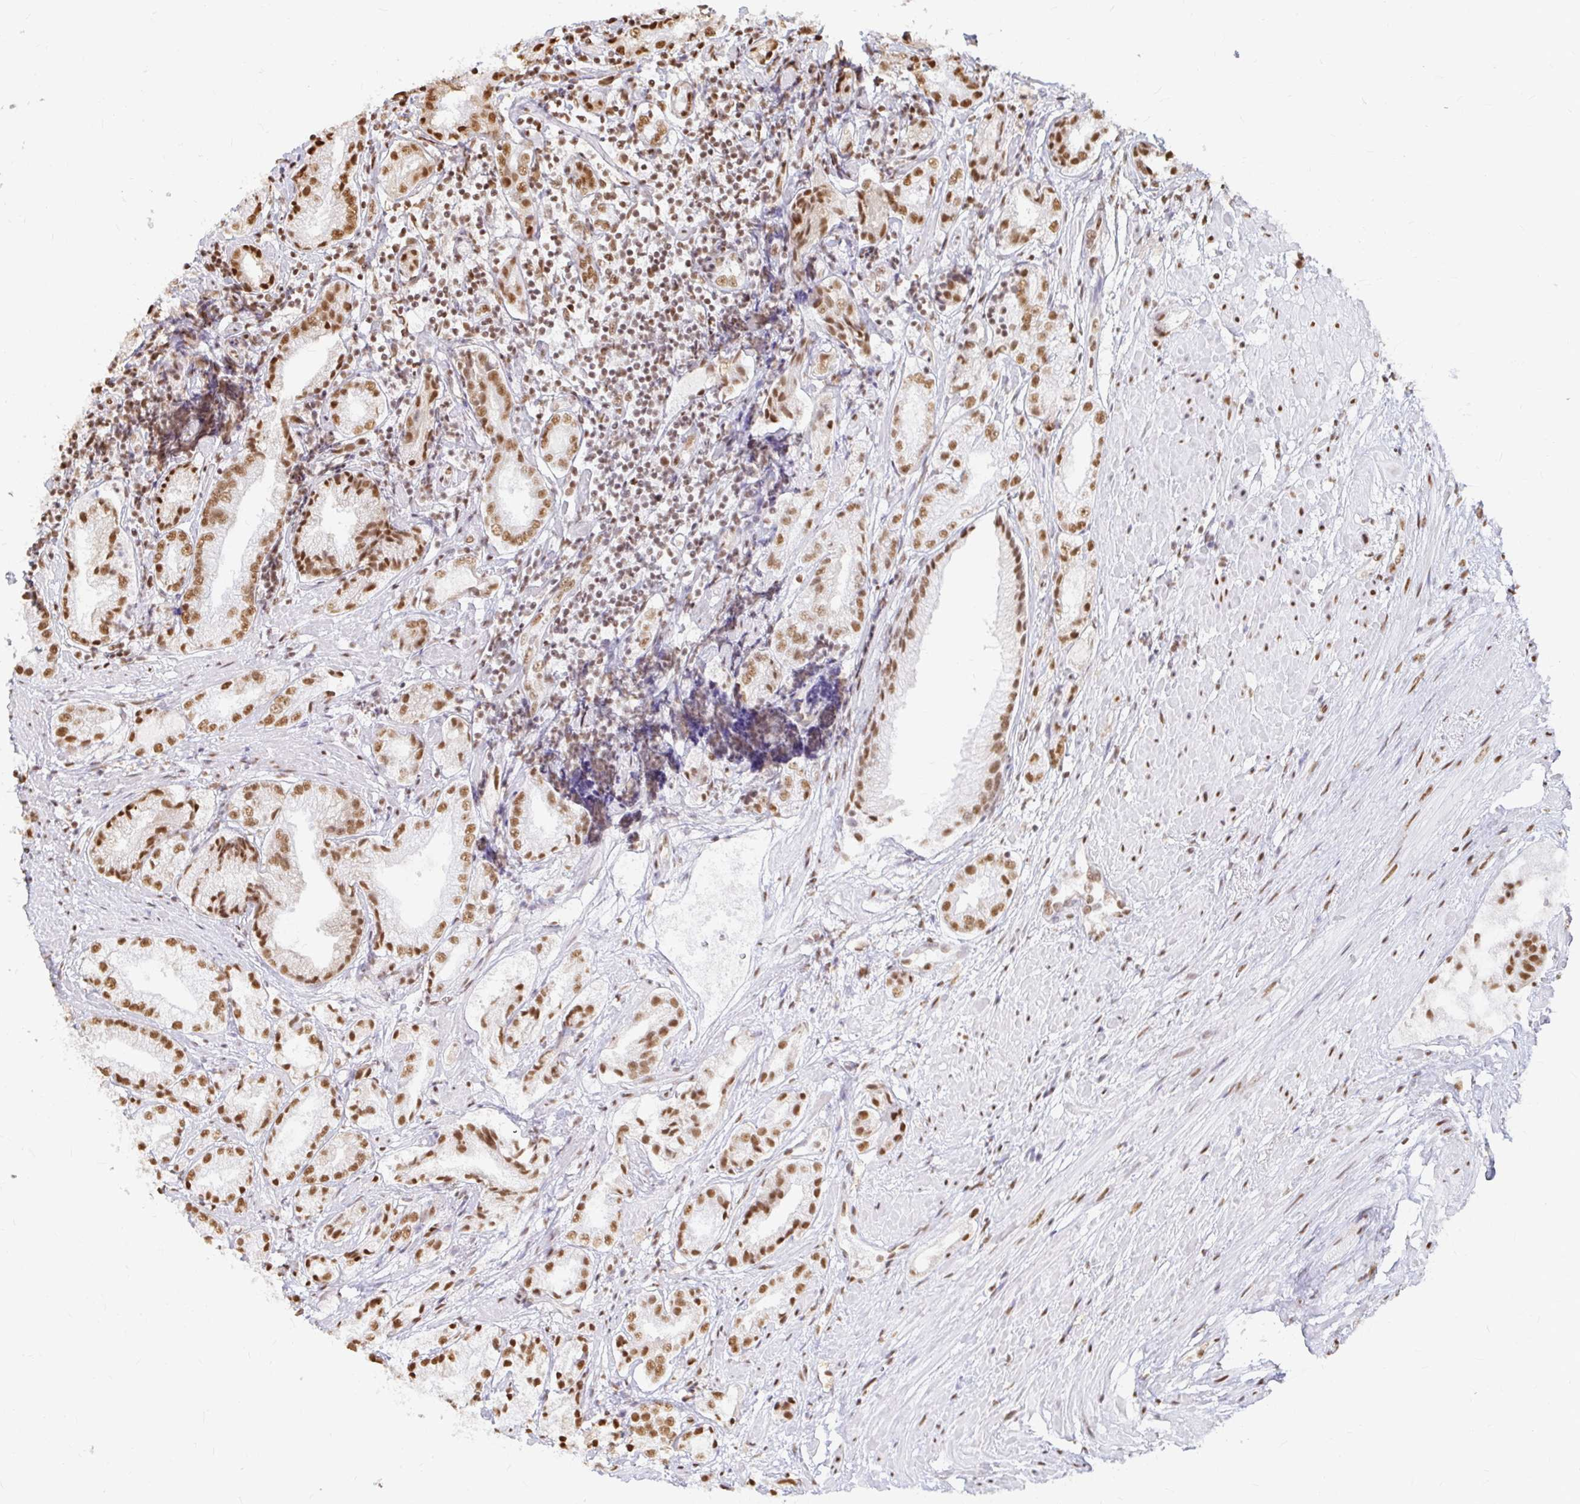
{"staining": {"intensity": "moderate", "quantity": ">75%", "location": "nuclear"}, "tissue": "prostate cancer", "cell_type": "Tumor cells", "image_type": "cancer", "snomed": [{"axis": "morphology", "description": "Adenocarcinoma, High grade"}, {"axis": "topography", "description": "Prostate"}], "caption": "Brown immunohistochemical staining in high-grade adenocarcinoma (prostate) displays moderate nuclear positivity in approximately >75% of tumor cells. The staining was performed using DAB, with brown indicating positive protein expression. Nuclei are stained blue with hematoxylin.", "gene": "HNRNPU", "patient": {"sex": "male", "age": 61}}